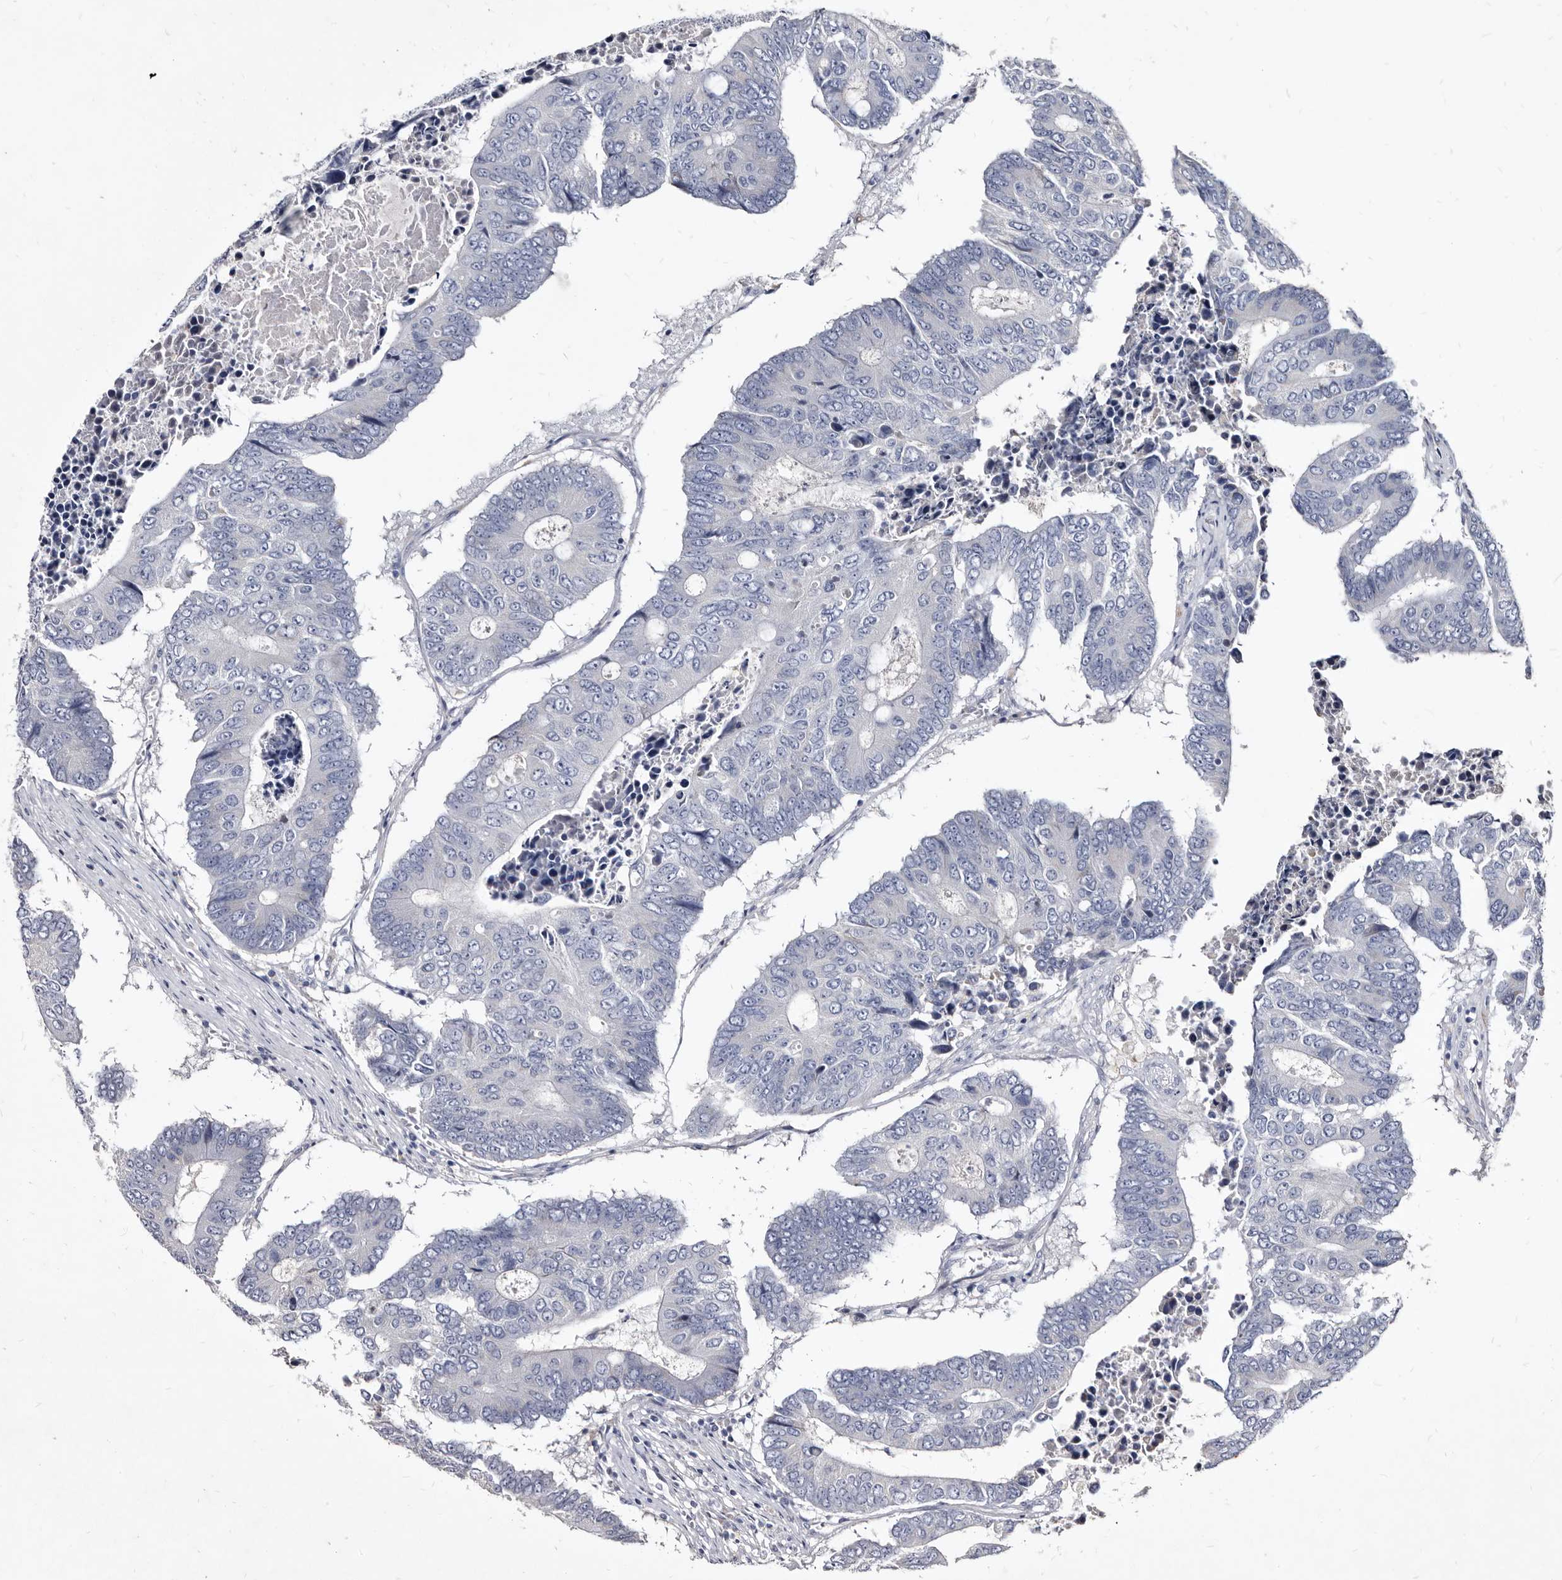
{"staining": {"intensity": "negative", "quantity": "none", "location": "none"}, "tissue": "colorectal cancer", "cell_type": "Tumor cells", "image_type": "cancer", "snomed": [{"axis": "morphology", "description": "Adenocarcinoma, NOS"}, {"axis": "topography", "description": "Colon"}], "caption": "Immunohistochemistry of human colorectal adenocarcinoma displays no positivity in tumor cells.", "gene": "SLC39A2", "patient": {"sex": "male", "age": 87}}